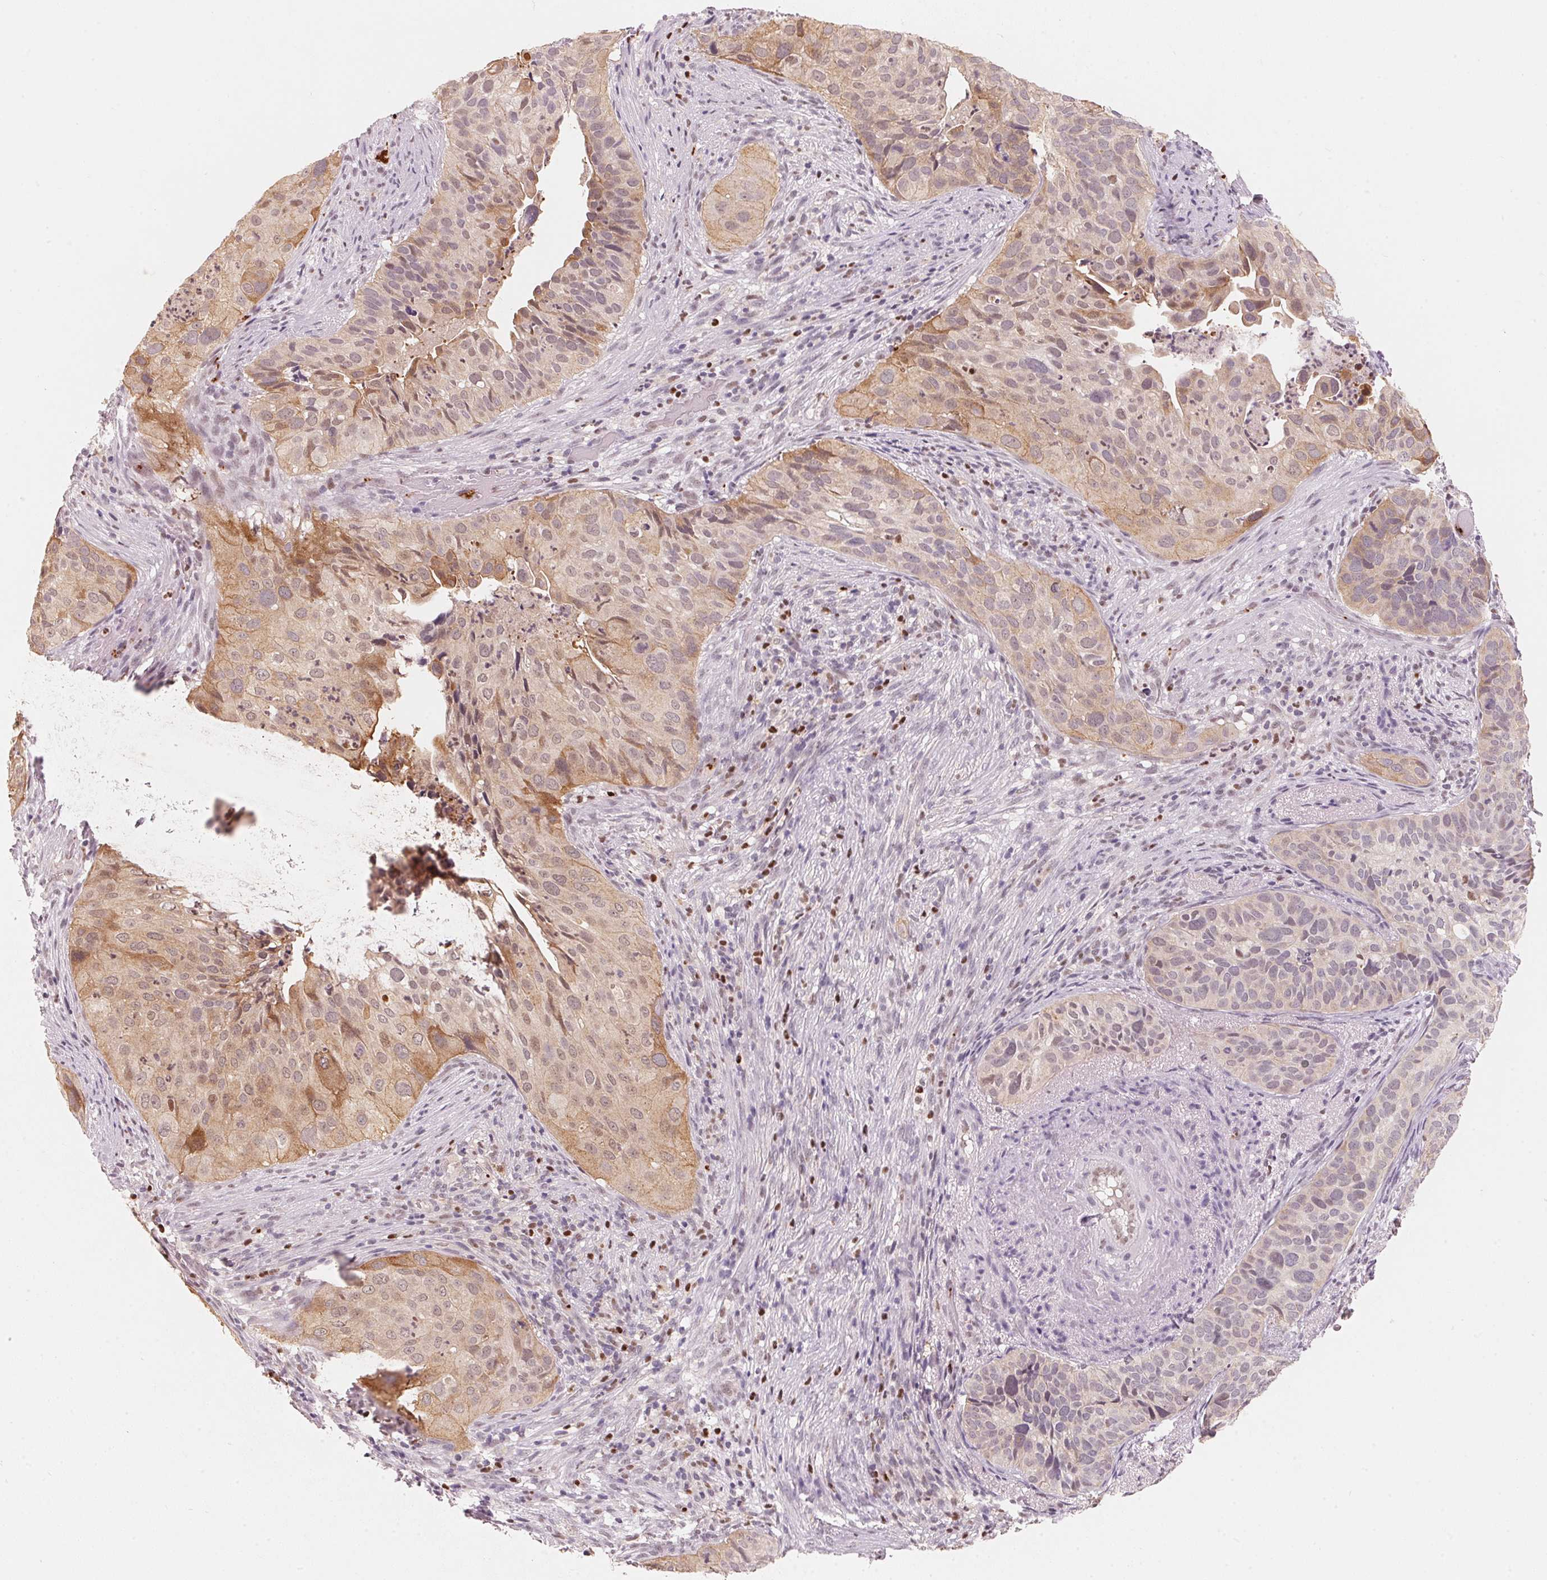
{"staining": {"intensity": "weak", "quantity": "<25%", "location": "cytoplasmic/membranous"}, "tissue": "cervical cancer", "cell_type": "Tumor cells", "image_type": "cancer", "snomed": [{"axis": "morphology", "description": "Squamous cell carcinoma, NOS"}, {"axis": "topography", "description": "Cervix"}], "caption": "DAB (3,3'-diaminobenzidine) immunohistochemical staining of cervical cancer shows no significant staining in tumor cells.", "gene": "ARHGAP22", "patient": {"sex": "female", "age": 38}}